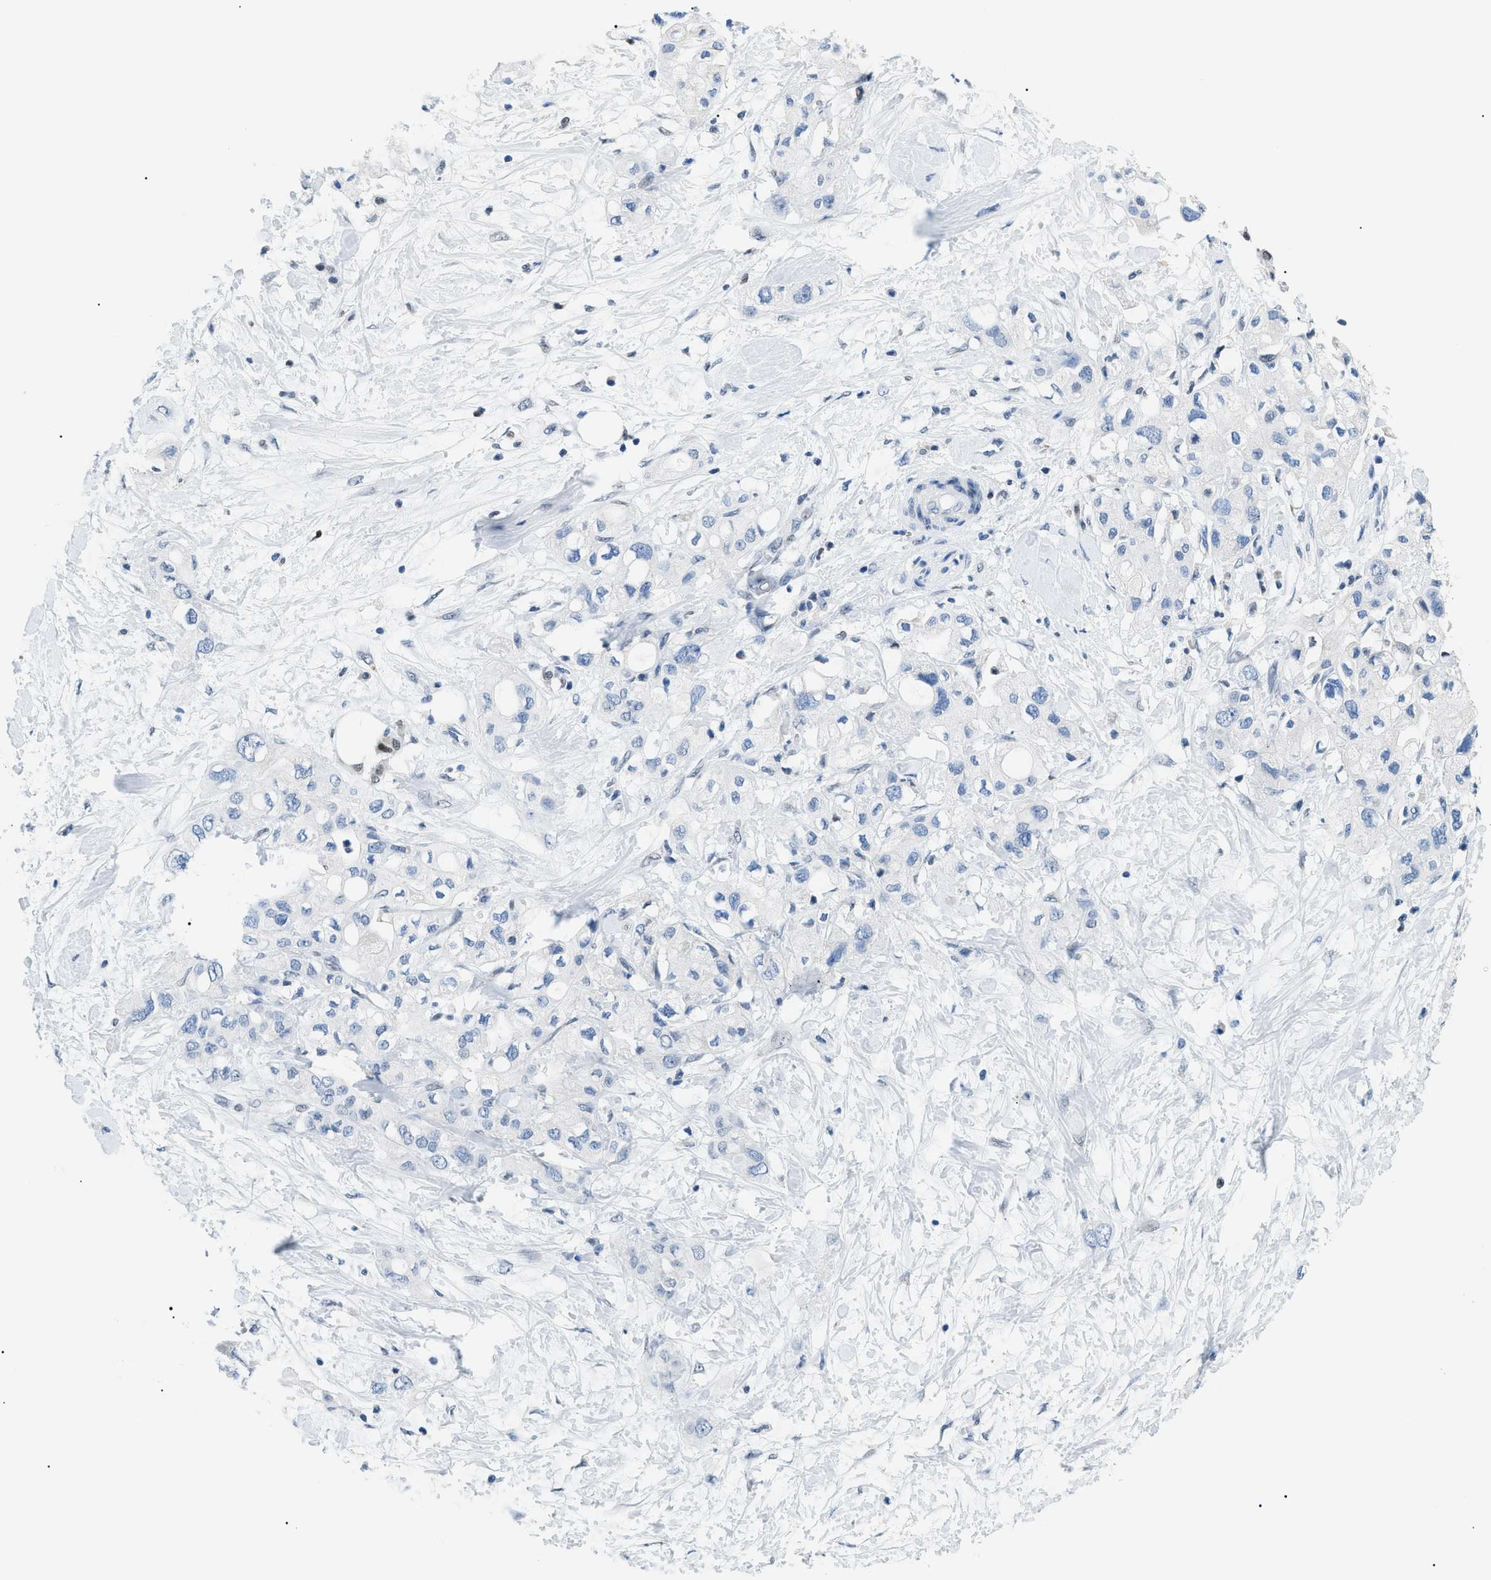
{"staining": {"intensity": "negative", "quantity": "none", "location": "none"}, "tissue": "pancreatic cancer", "cell_type": "Tumor cells", "image_type": "cancer", "snomed": [{"axis": "morphology", "description": "Adenocarcinoma, NOS"}, {"axis": "topography", "description": "Pancreas"}], "caption": "The histopathology image shows no staining of tumor cells in pancreatic adenocarcinoma.", "gene": "SMARCC1", "patient": {"sex": "female", "age": 56}}